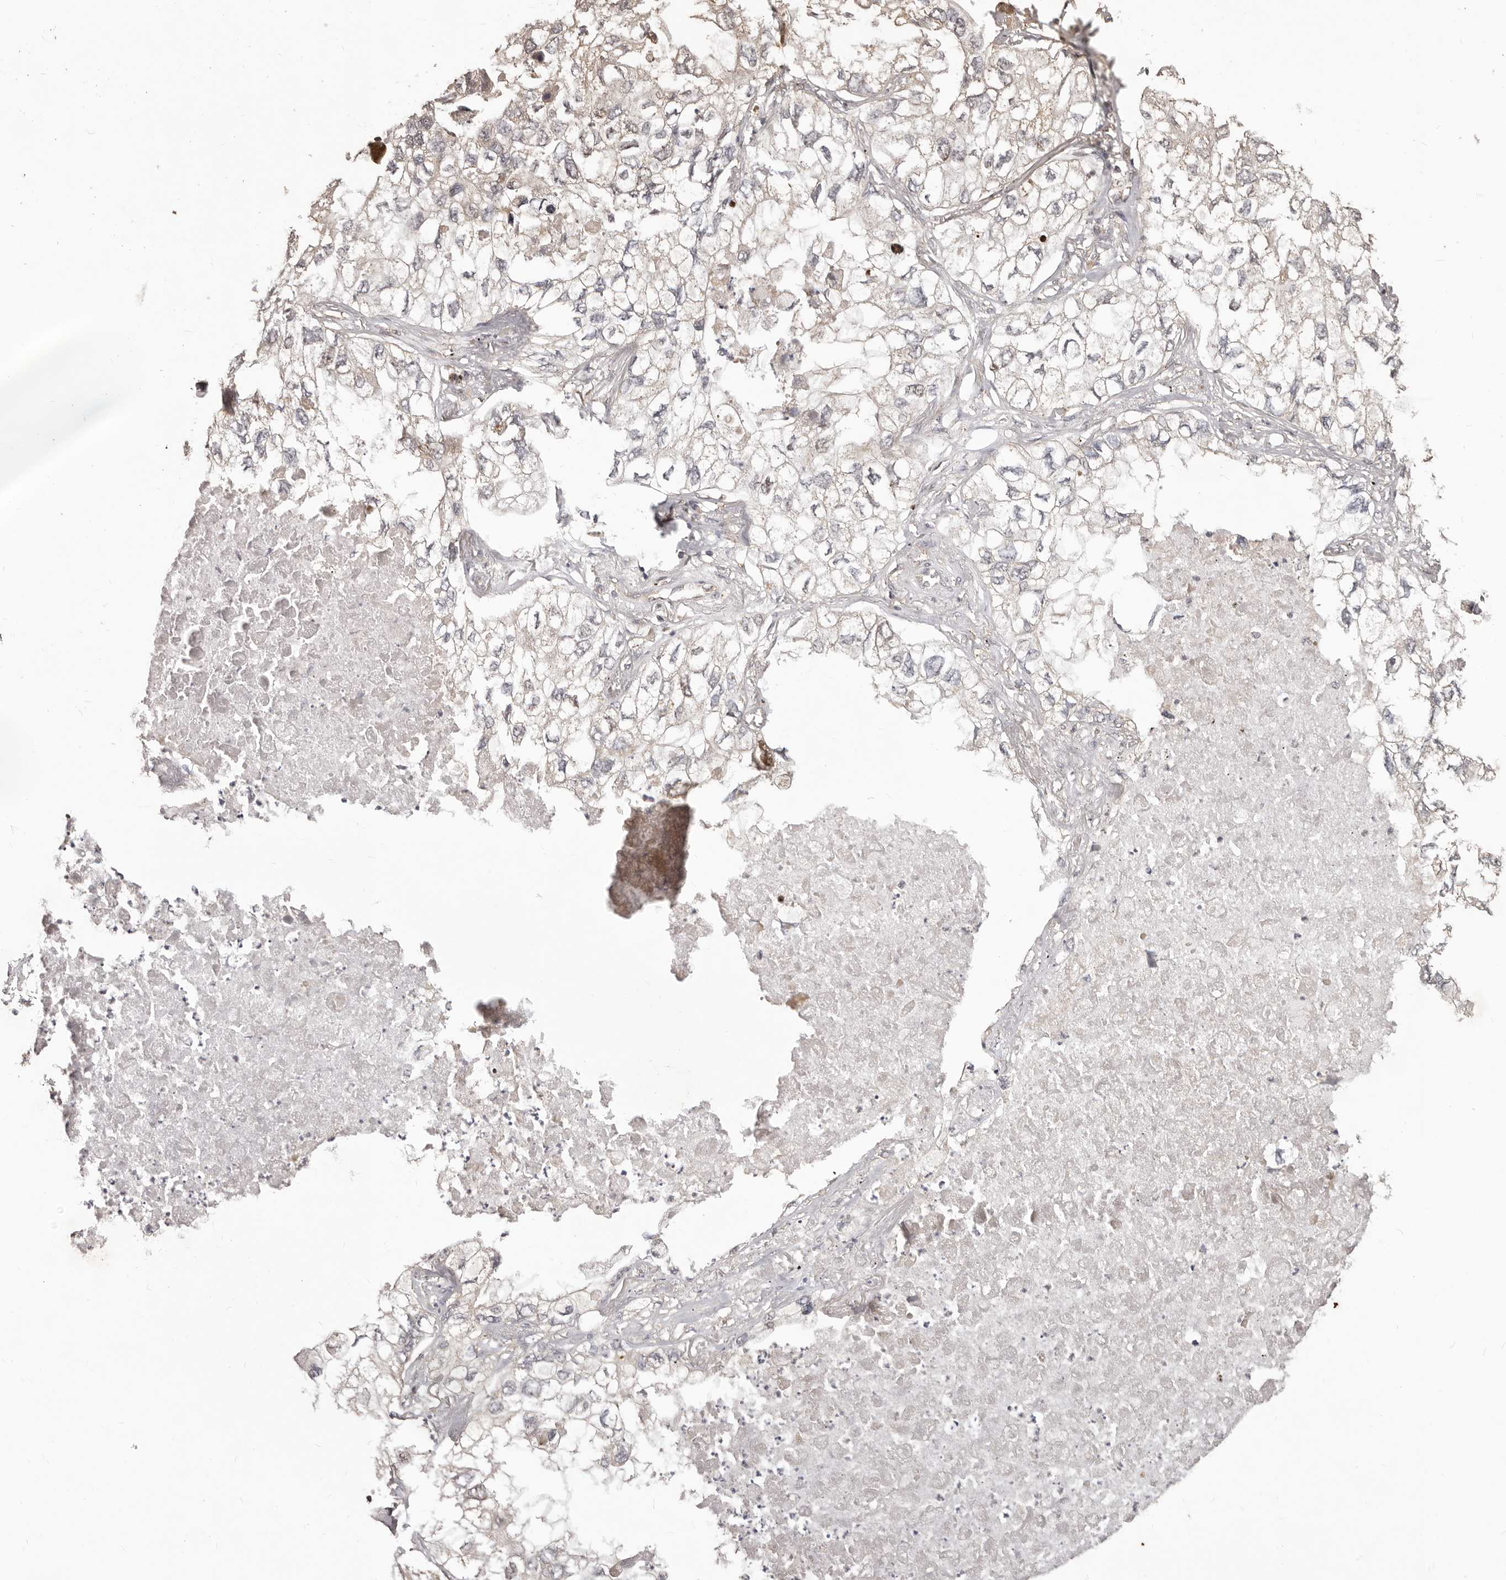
{"staining": {"intensity": "negative", "quantity": "none", "location": "none"}, "tissue": "lung cancer", "cell_type": "Tumor cells", "image_type": "cancer", "snomed": [{"axis": "morphology", "description": "Adenocarcinoma, NOS"}, {"axis": "topography", "description": "Lung"}], "caption": "Tumor cells show no significant protein staining in lung cancer. (DAB (3,3'-diaminobenzidine) IHC with hematoxylin counter stain).", "gene": "MTO1", "patient": {"sex": "male", "age": 65}}